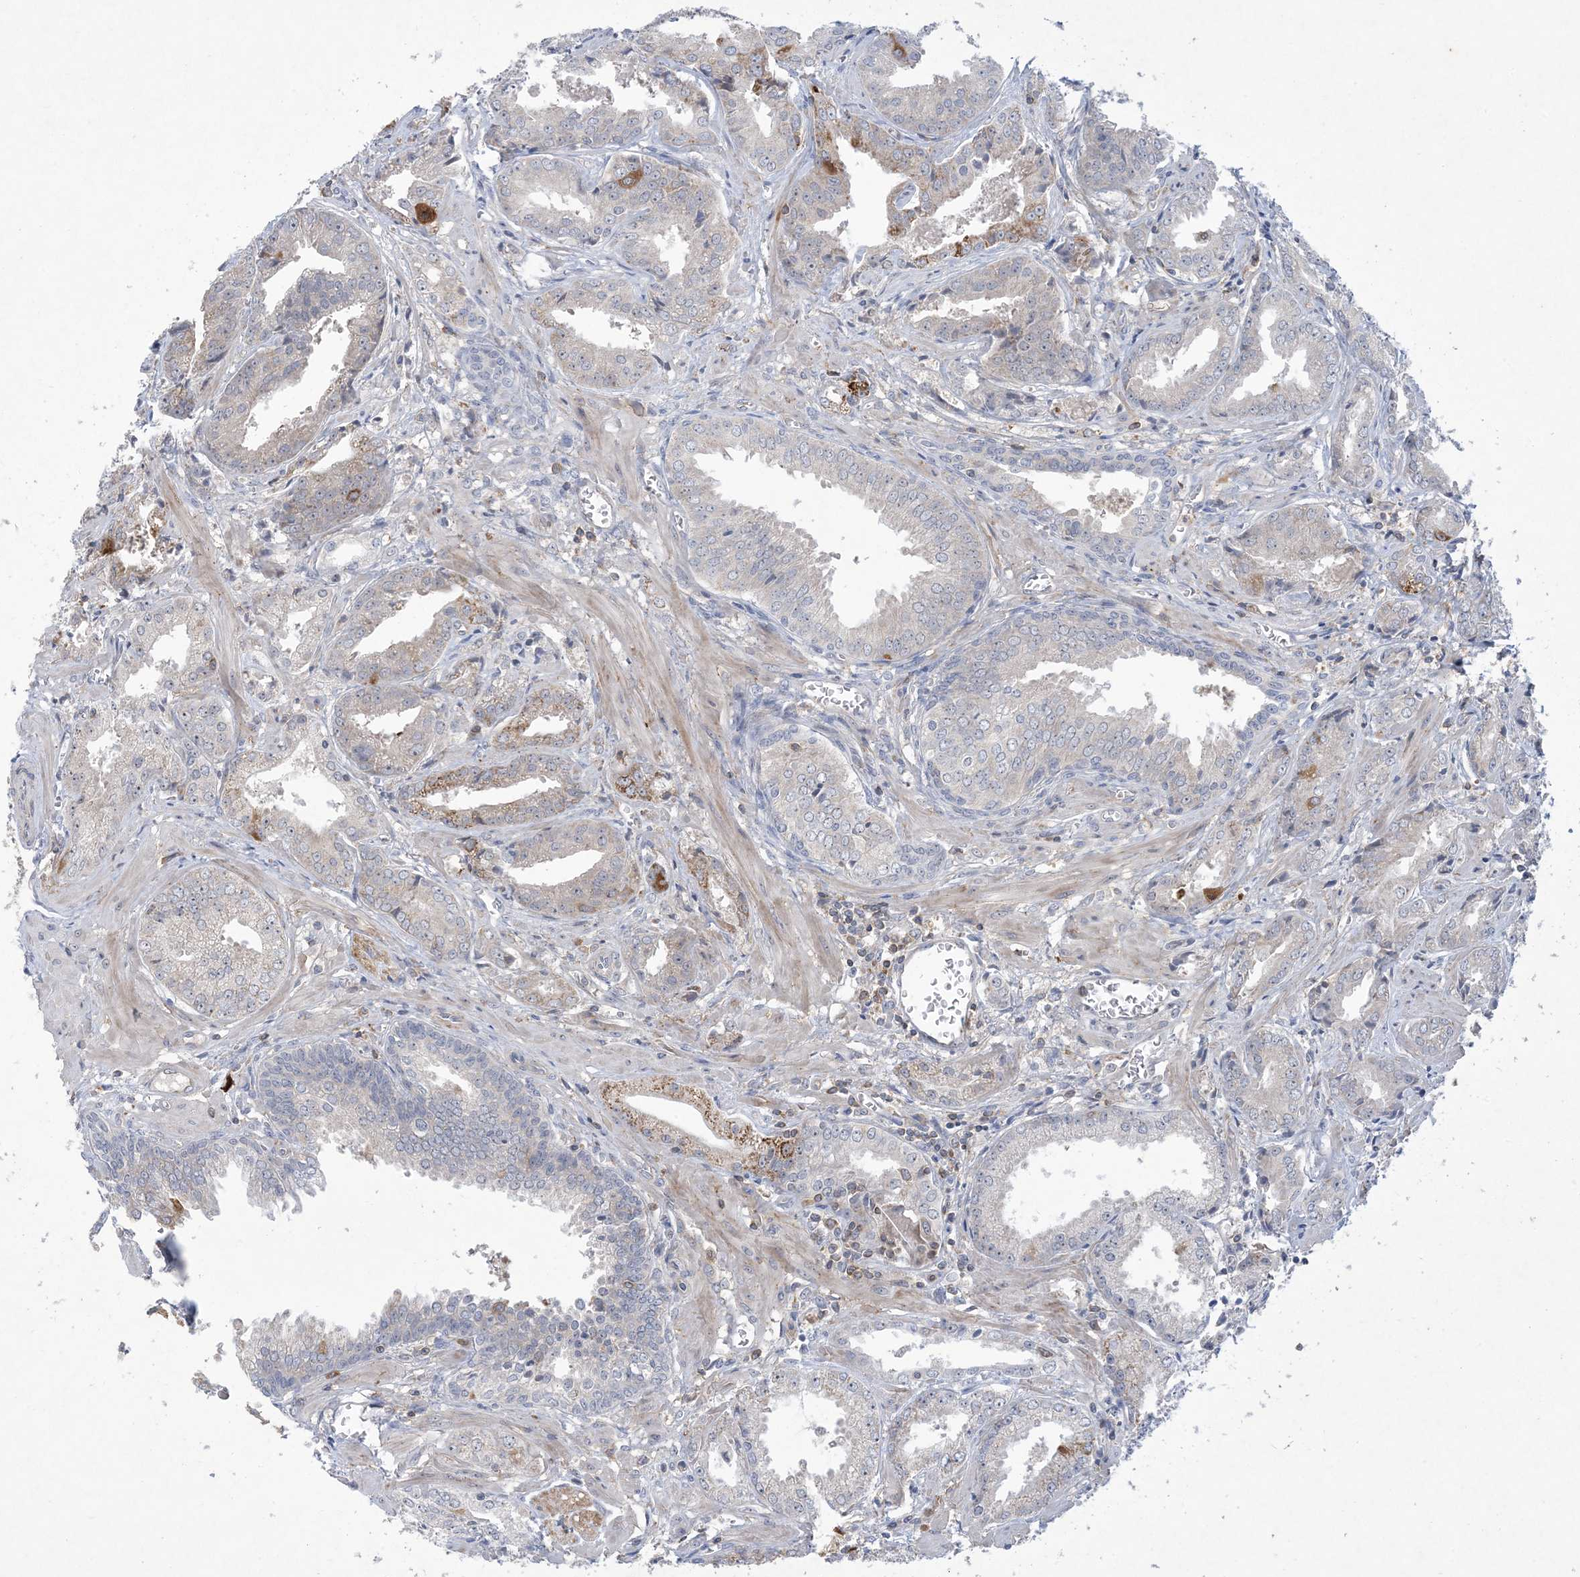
{"staining": {"intensity": "moderate", "quantity": "<25%", "location": "cytoplasmic/membranous"}, "tissue": "prostate cancer", "cell_type": "Tumor cells", "image_type": "cancer", "snomed": [{"axis": "morphology", "description": "Adenocarcinoma, Low grade"}, {"axis": "topography", "description": "Prostate"}], "caption": "Immunohistochemical staining of prostate cancer (adenocarcinoma (low-grade)) shows moderate cytoplasmic/membranous protein expression in approximately <25% of tumor cells.", "gene": "AOC1", "patient": {"sex": "male", "age": 67}}